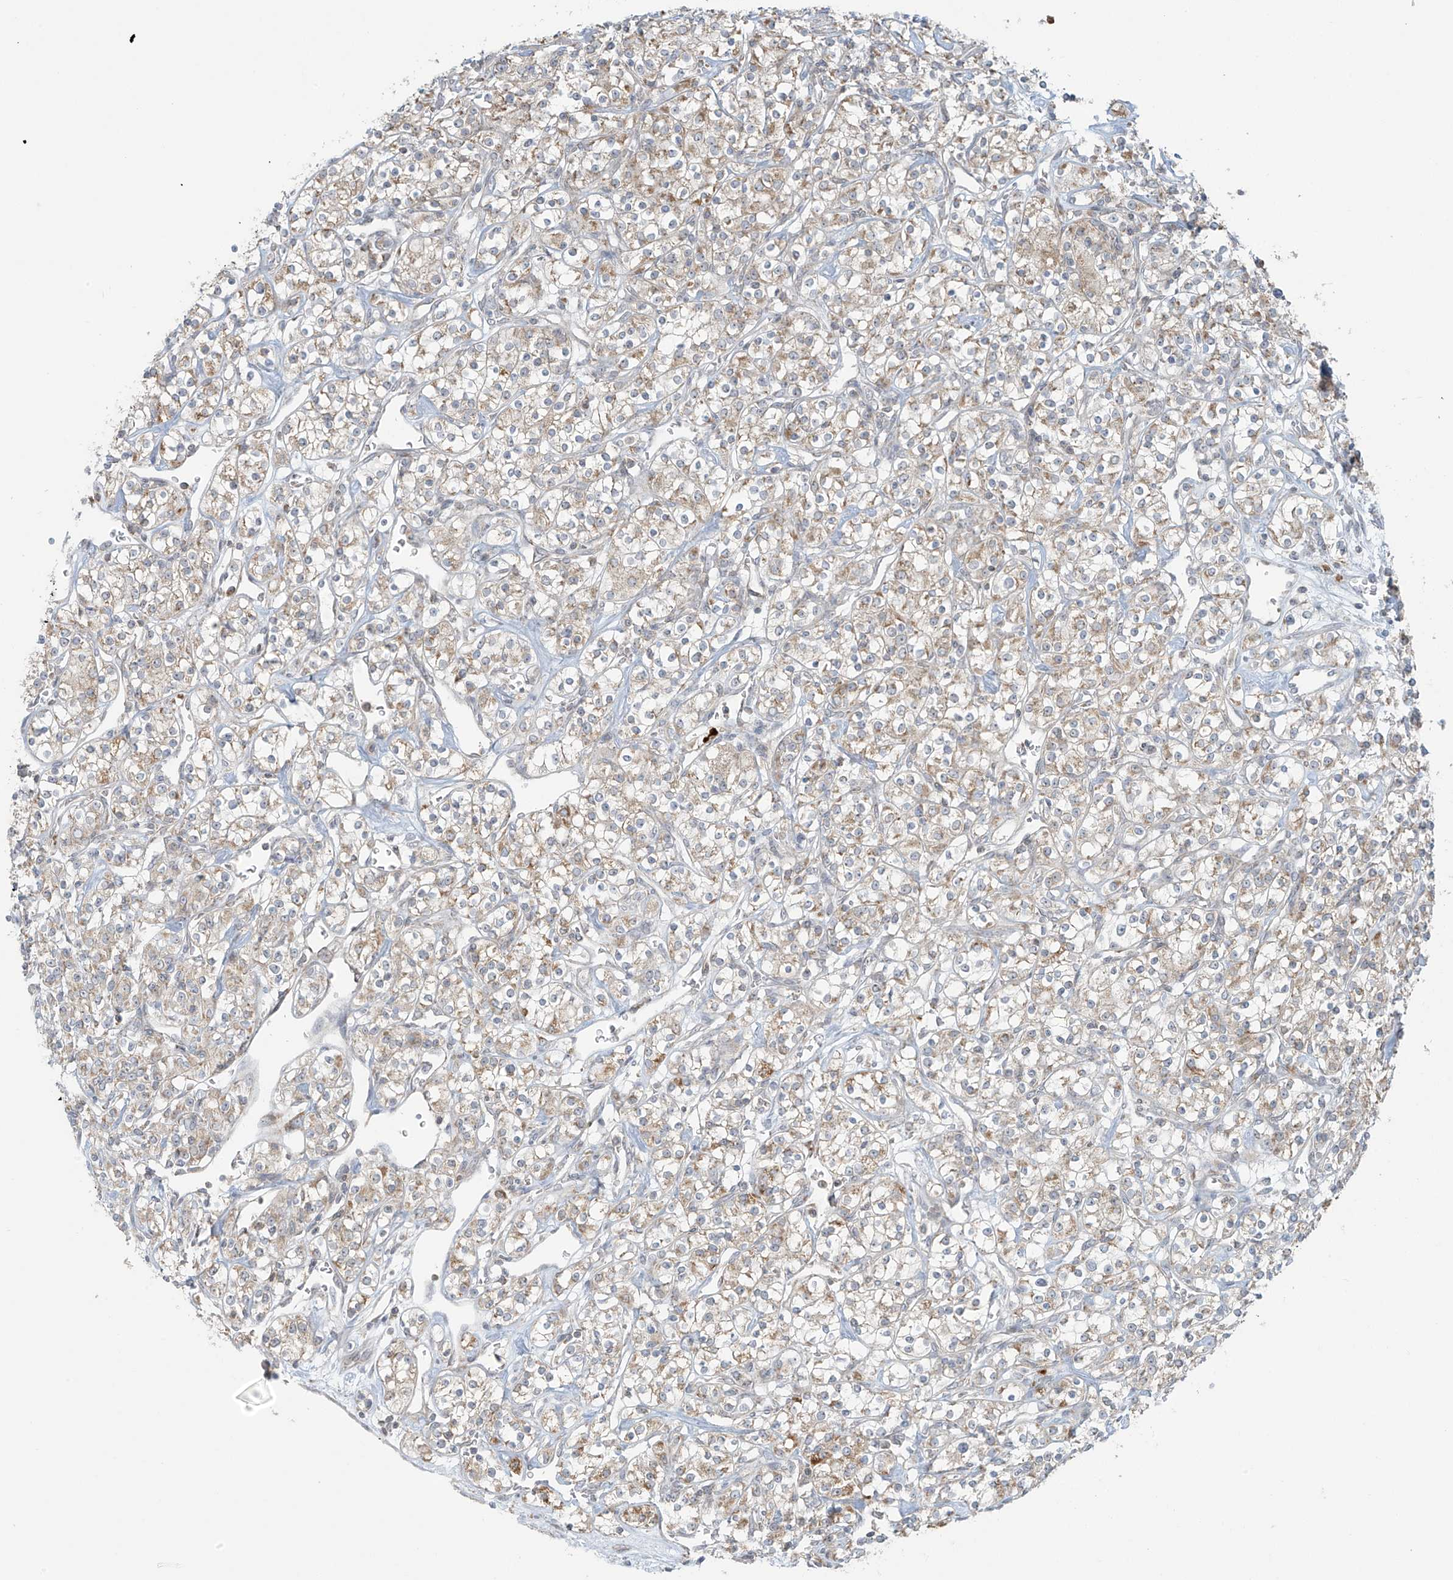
{"staining": {"intensity": "negative", "quantity": "none", "location": "none"}, "tissue": "renal cancer", "cell_type": "Tumor cells", "image_type": "cancer", "snomed": [{"axis": "morphology", "description": "Adenocarcinoma, NOS"}, {"axis": "topography", "description": "Kidney"}], "caption": "High power microscopy image of an immunohistochemistry (IHC) micrograph of renal cancer (adenocarcinoma), revealing no significant staining in tumor cells.", "gene": "HDDC2", "patient": {"sex": "male", "age": 77}}